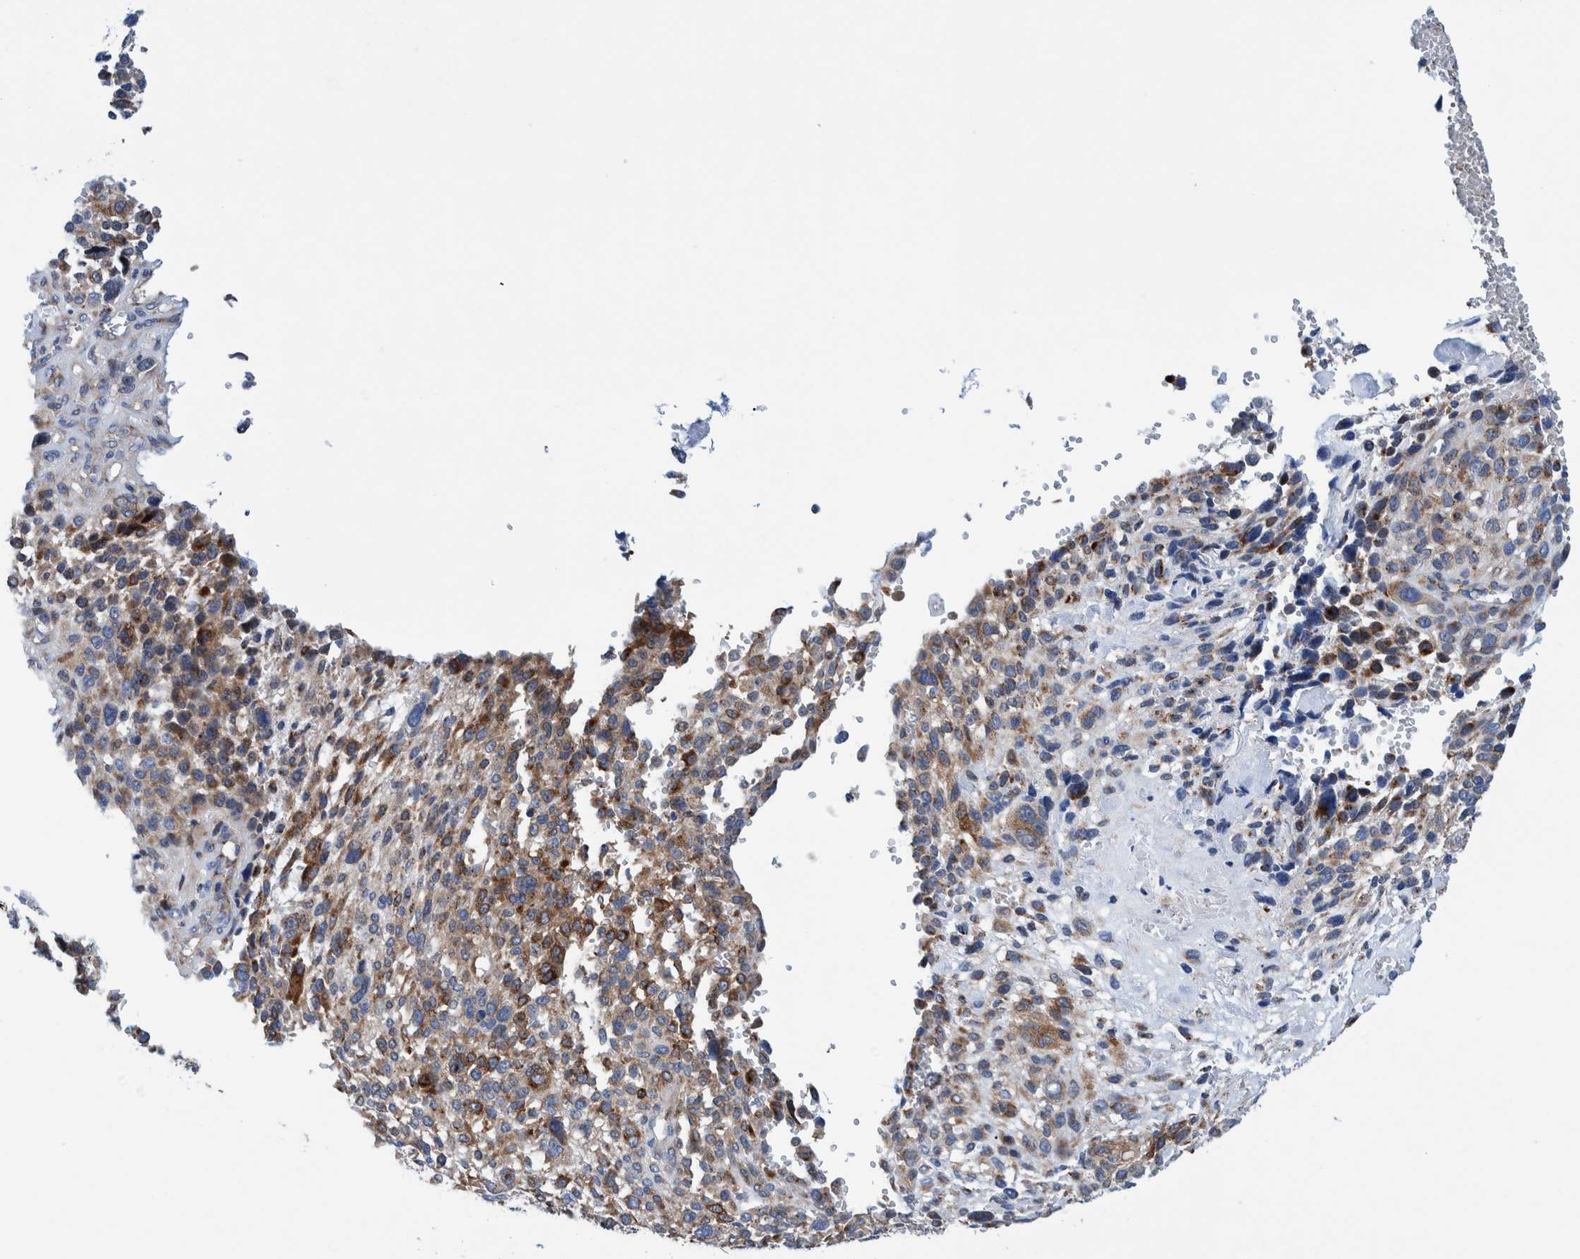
{"staining": {"intensity": "moderate", "quantity": "<25%", "location": "cytoplasmic/membranous"}, "tissue": "melanoma", "cell_type": "Tumor cells", "image_type": "cancer", "snomed": [{"axis": "morphology", "description": "Malignant melanoma, NOS"}, {"axis": "topography", "description": "Skin"}], "caption": "Malignant melanoma stained with a protein marker displays moderate staining in tumor cells.", "gene": "TRIM58", "patient": {"sex": "female", "age": 55}}